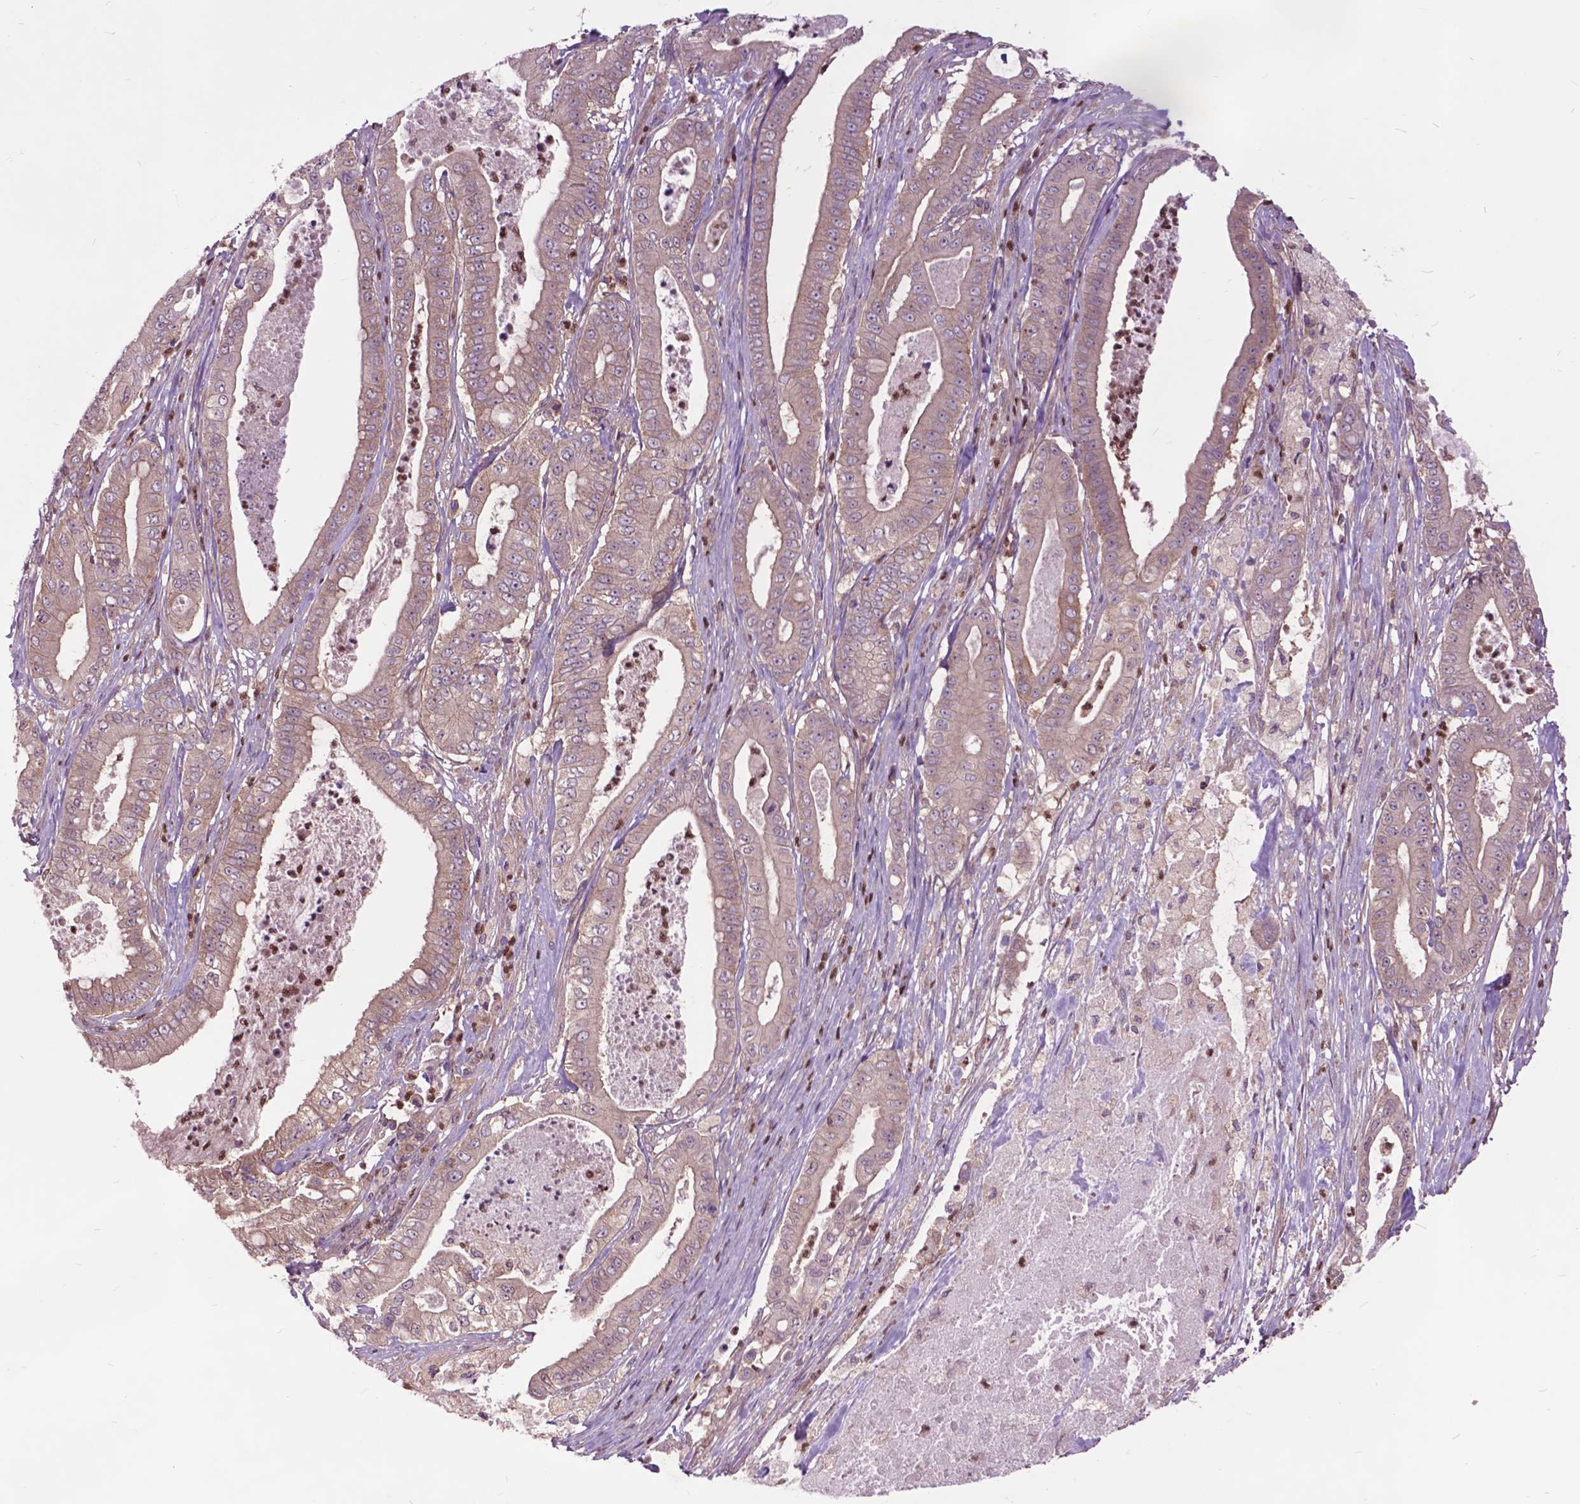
{"staining": {"intensity": "weak", "quantity": ">75%", "location": "cytoplasmic/membranous"}, "tissue": "pancreatic cancer", "cell_type": "Tumor cells", "image_type": "cancer", "snomed": [{"axis": "morphology", "description": "Adenocarcinoma, NOS"}, {"axis": "topography", "description": "Pancreas"}], "caption": "An image of human pancreatic adenocarcinoma stained for a protein reveals weak cytoplasmic/membranous brown staining in tumor cells. Immunohistochemistry (ihc) stains the protein of interest in brown and the nuclei are stained blue.", "gene": "ARAF", "patient": {"sex": "male", "age": 71}}